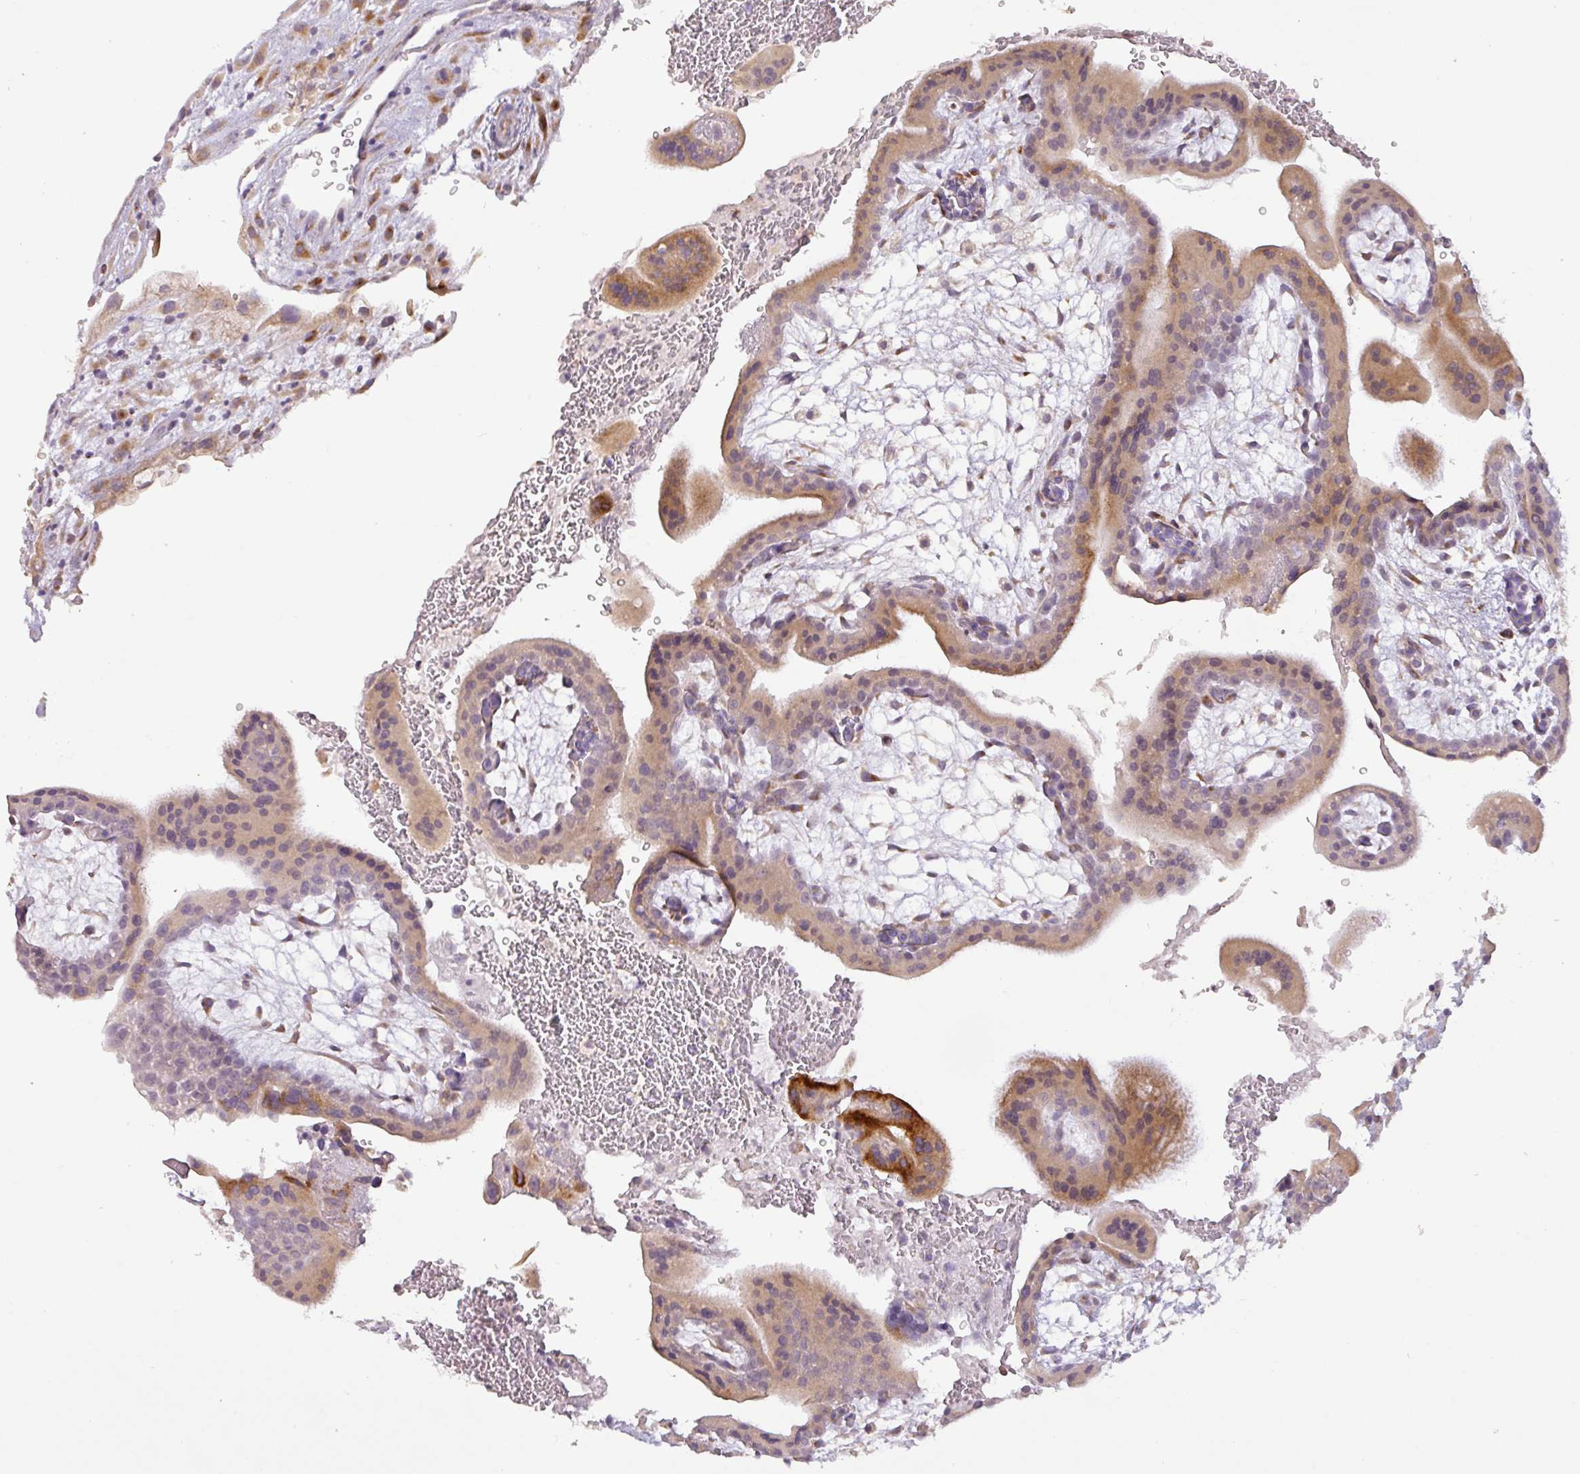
{"staining": {"intensity": "moderate", "quantity": ">75%", "location": "cytoplasmic/membranous"}, "tissue": "placenta", "cell_type": "Trophoblastic cells", "image_type": "normal", "snomed": [{"axis": "morphology", "description": "Normal tissue, NOS"}, {"axis": "topography", "description": "Placenta"}], "caption": "The immunohistochemical stain highlights moderate cytoplasmic/membranous staining in trophoblastic cells of normal placenta.", "gene": "DRD5", "patient": {"sex": "female", "age": 35}}